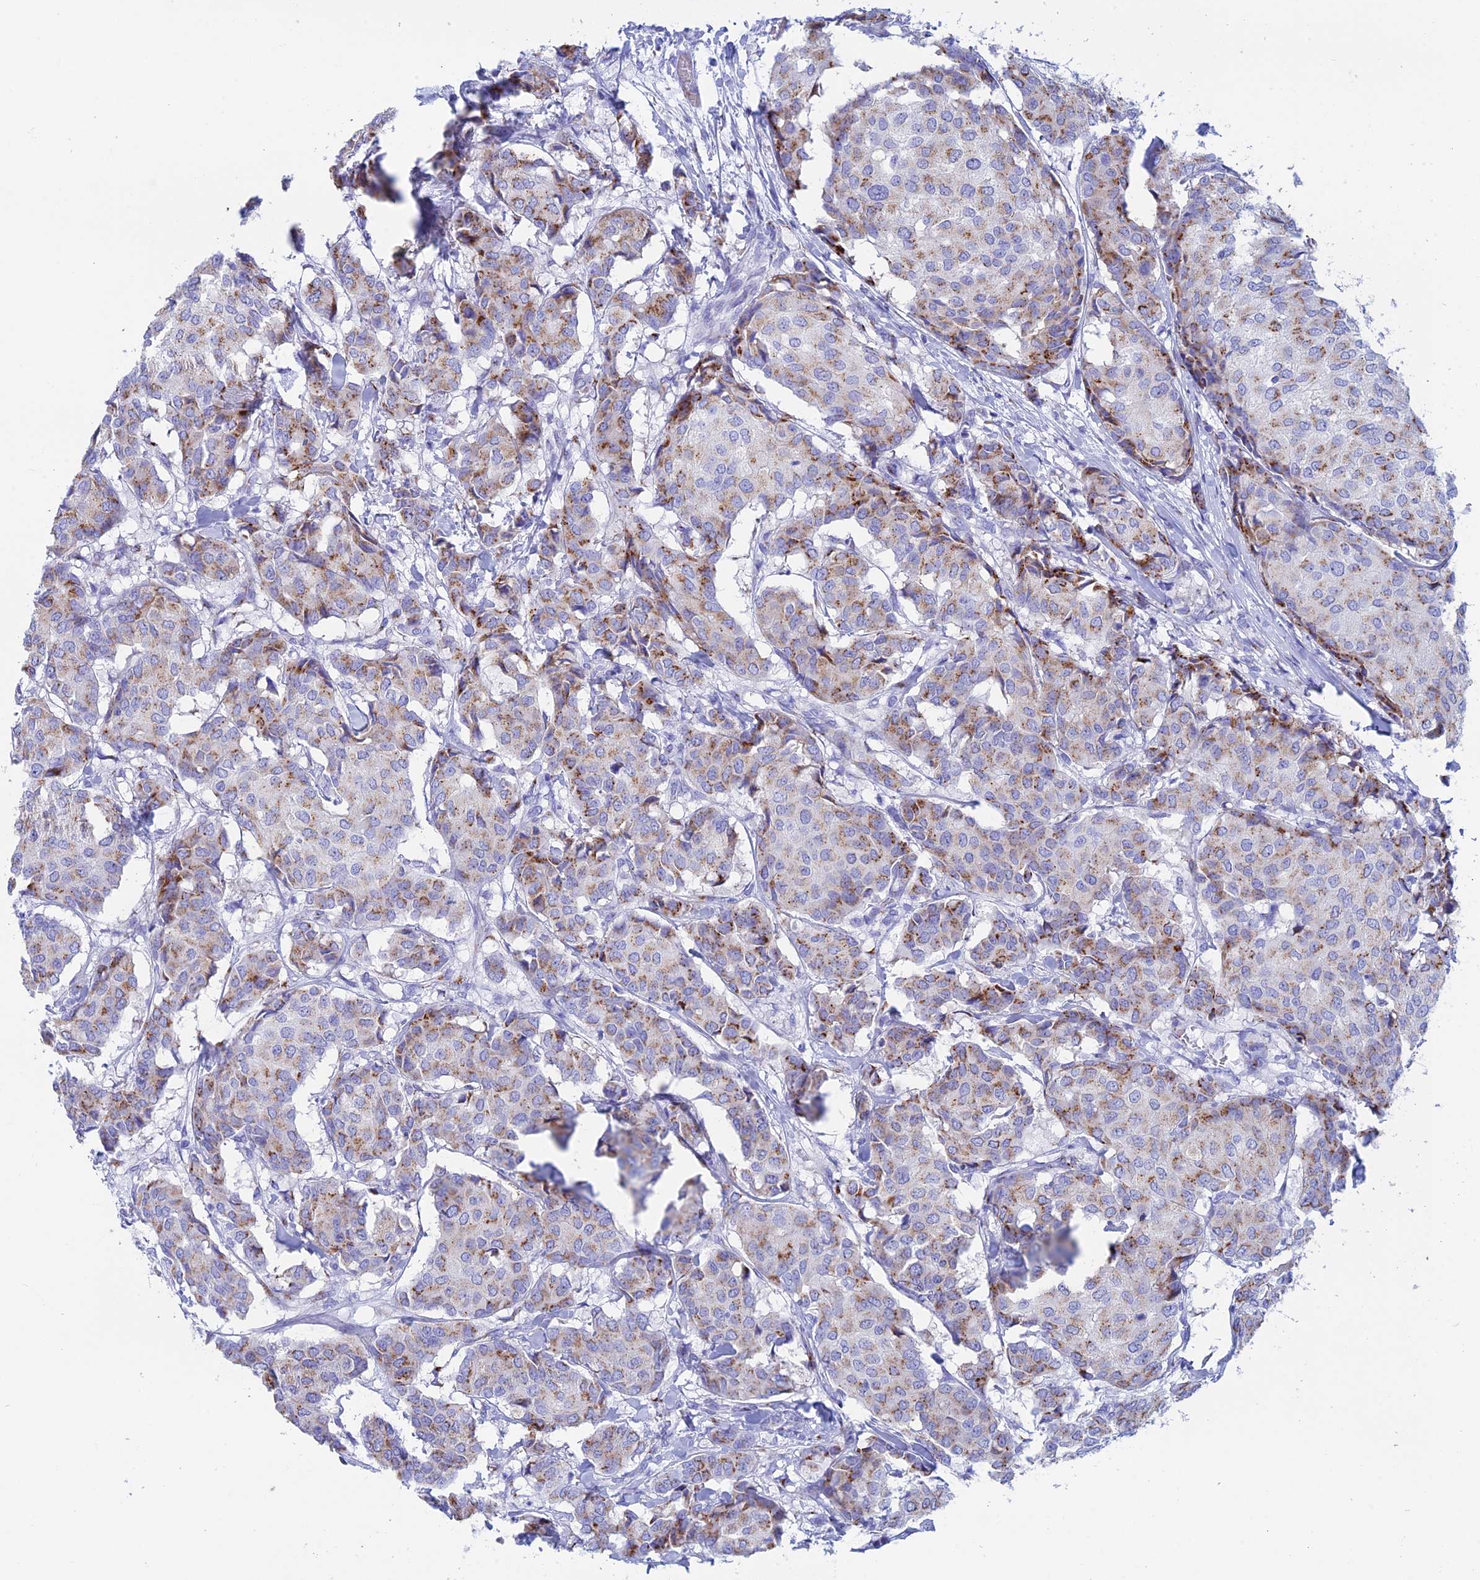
{"staining": {"intensity": "moderate", "quantity": "25%-75%", "location": "cytoplasmic/membranous"}, "tissue": "breast cancer", "cell_type": "Tumor cells", "image_type": "cancer", "snomed": [{"axis": "morphology", "description": "Duct carcinoma"}, {"axis": "topography", "description": "Breast"}], "caption": "This is a histology image of immunohistochemistry (IHC) staining of intraductal carcinoma (breast), which shows moderate staining in the cytoplasmic/membranous of tumor cells.", "gene": "ERICH4", "patient": {"sex": "female", "age": 75}}